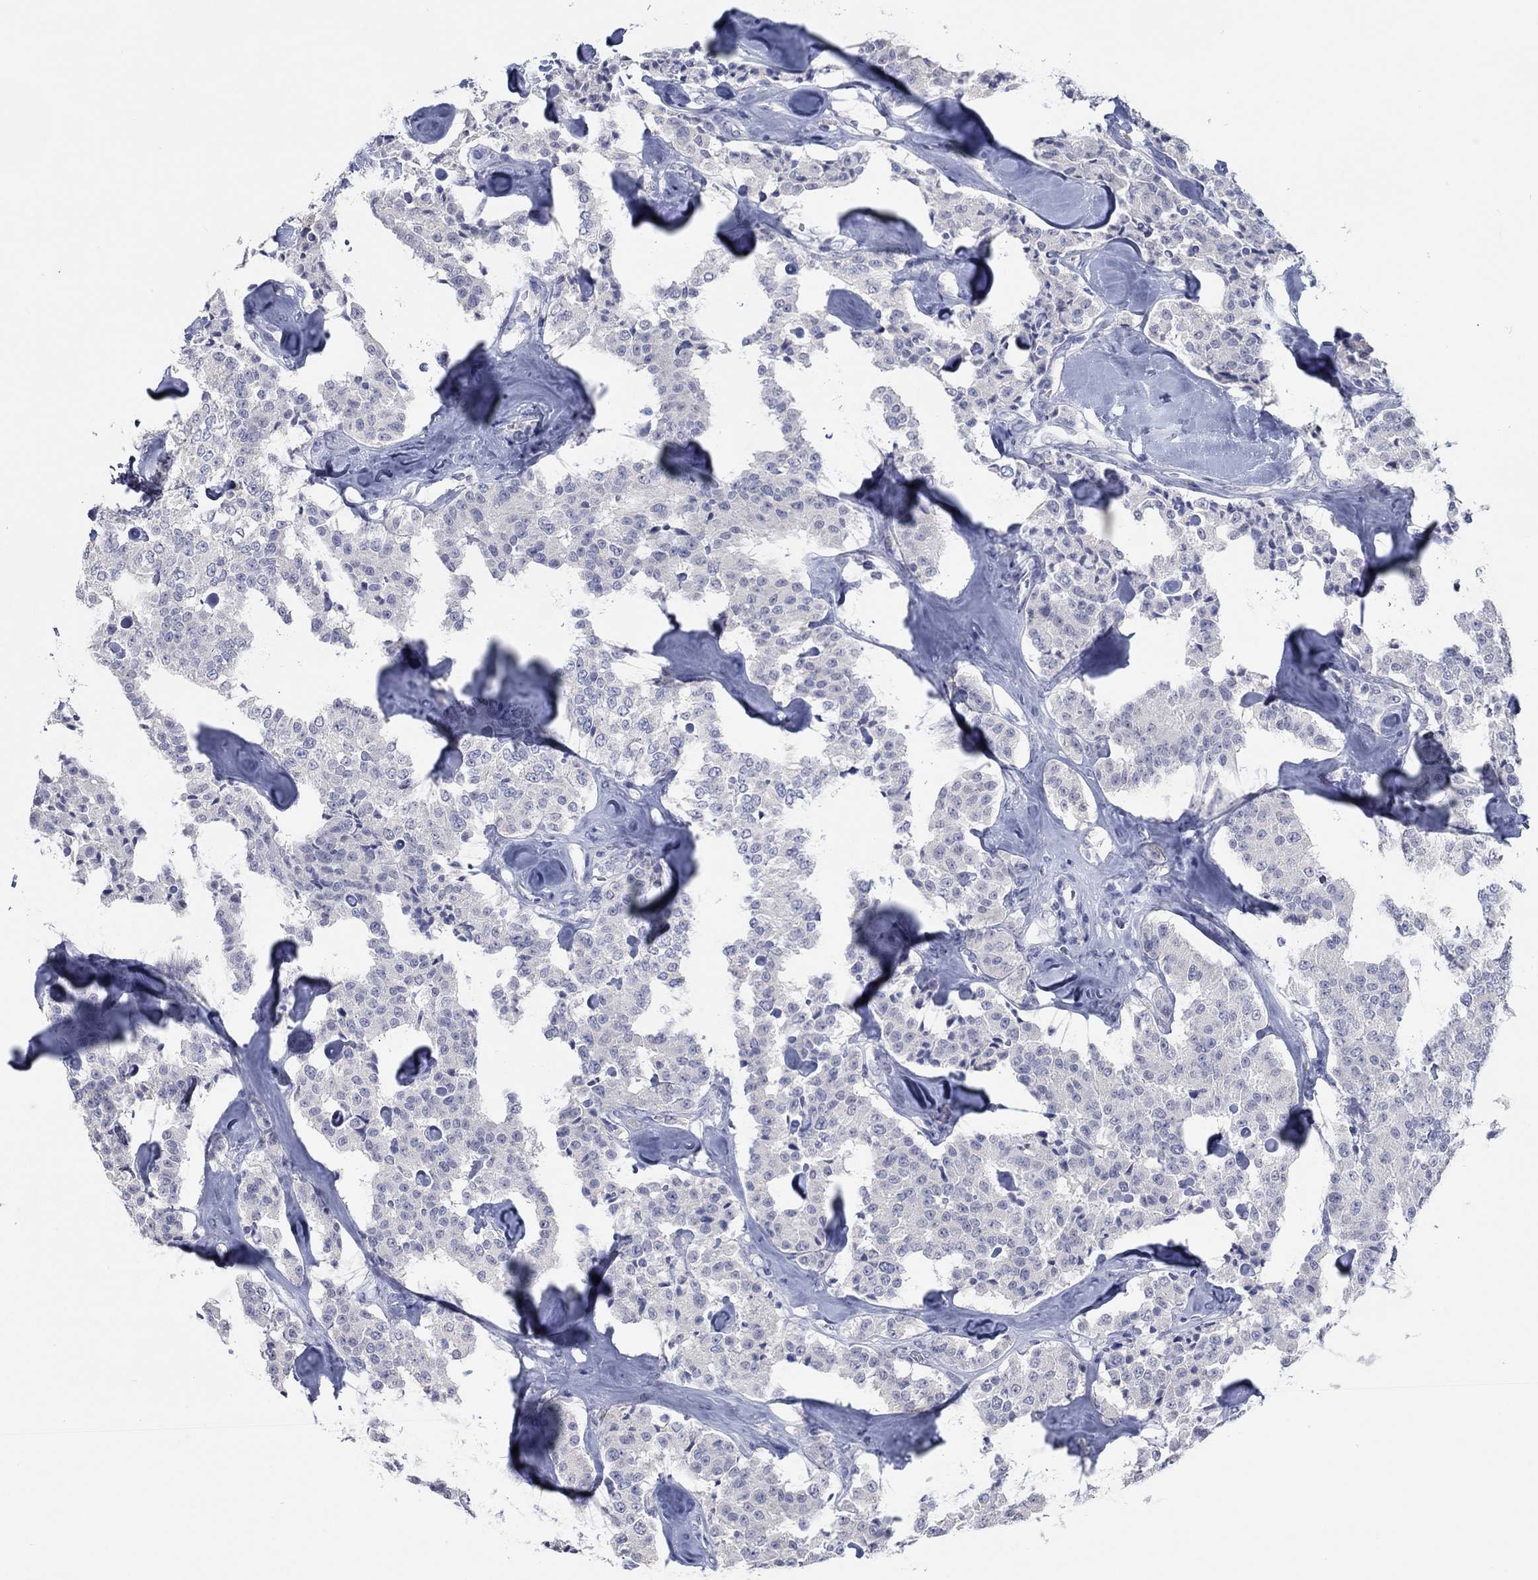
{"staining": {"intensity": "negative", "quantity": "none", "location": "none"}, "tissue": "carcinoid", "cell_type": "Tumor cells", "image_type": "cancer", "snomed": [{"axis": "morphology", "description": "Carcinoid, malignant, NOS"}, {"axis": "topography", "description": "Pancreas"}], "caption": "Human carcinoid stained for a protein using immunohistochemistry displays no expression in tumor cells.", "gene": "ATP6V1G2", "patient": {"sex": "male", "age": 41}}